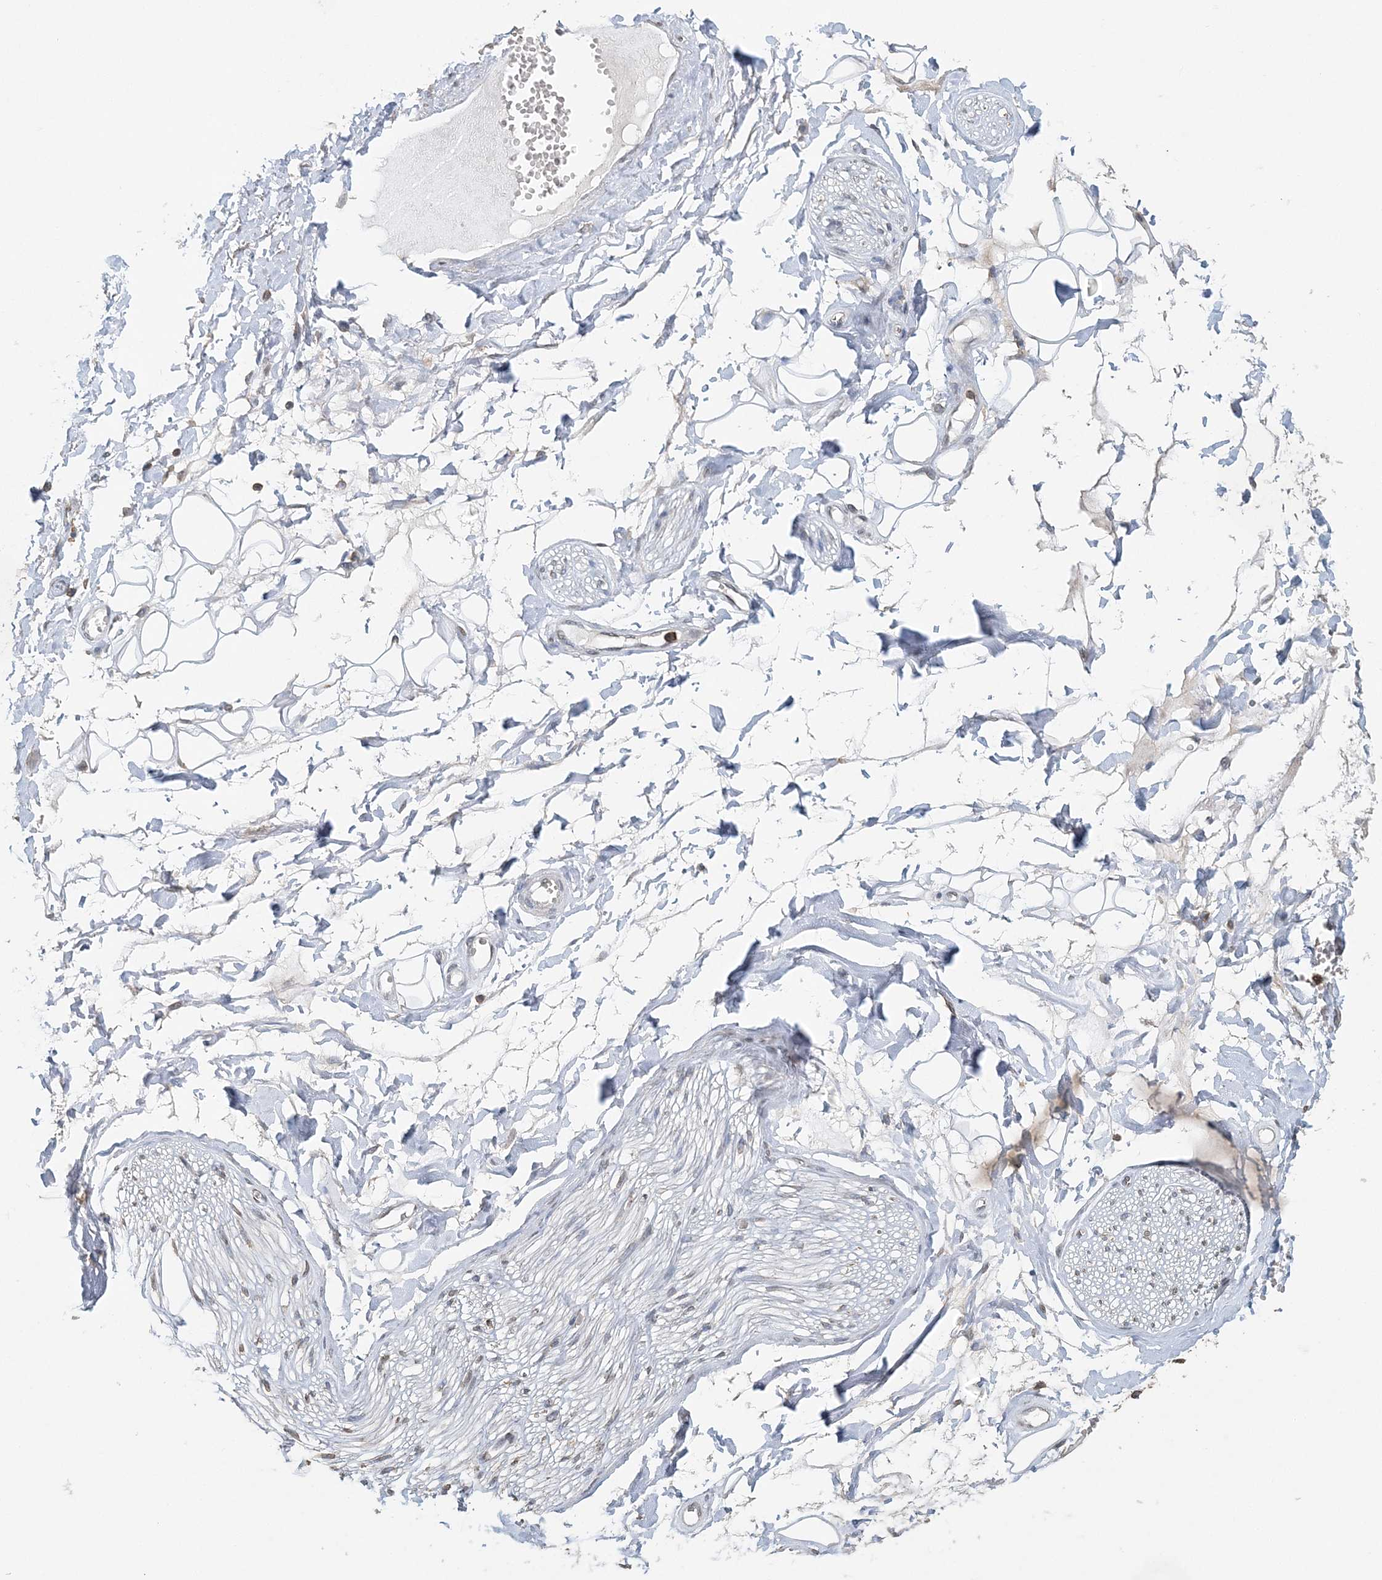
{"staining": {"intensity": "negative", "quantity": "none", "location": "none"}, "tissue": "adipose tissue", "cell_type": "Adipocytes", "image_type": "normal", "snomed": [{"axis": "morphology", "description": "Normal tissue, NOS"}, {"axis": "morphology", "description": "Inflammation, NOS"}, {"axis": "topography", "description": "Salivary gland"}, {"axis": "topography", "description": "Peripheral nerve tissue"}], "caption": "This is an IHC image of benign human adipose tissue. There is no expression in adipocytes.", "gene": "FAM110A", "patient": {"sex": "female", "age": 75}}